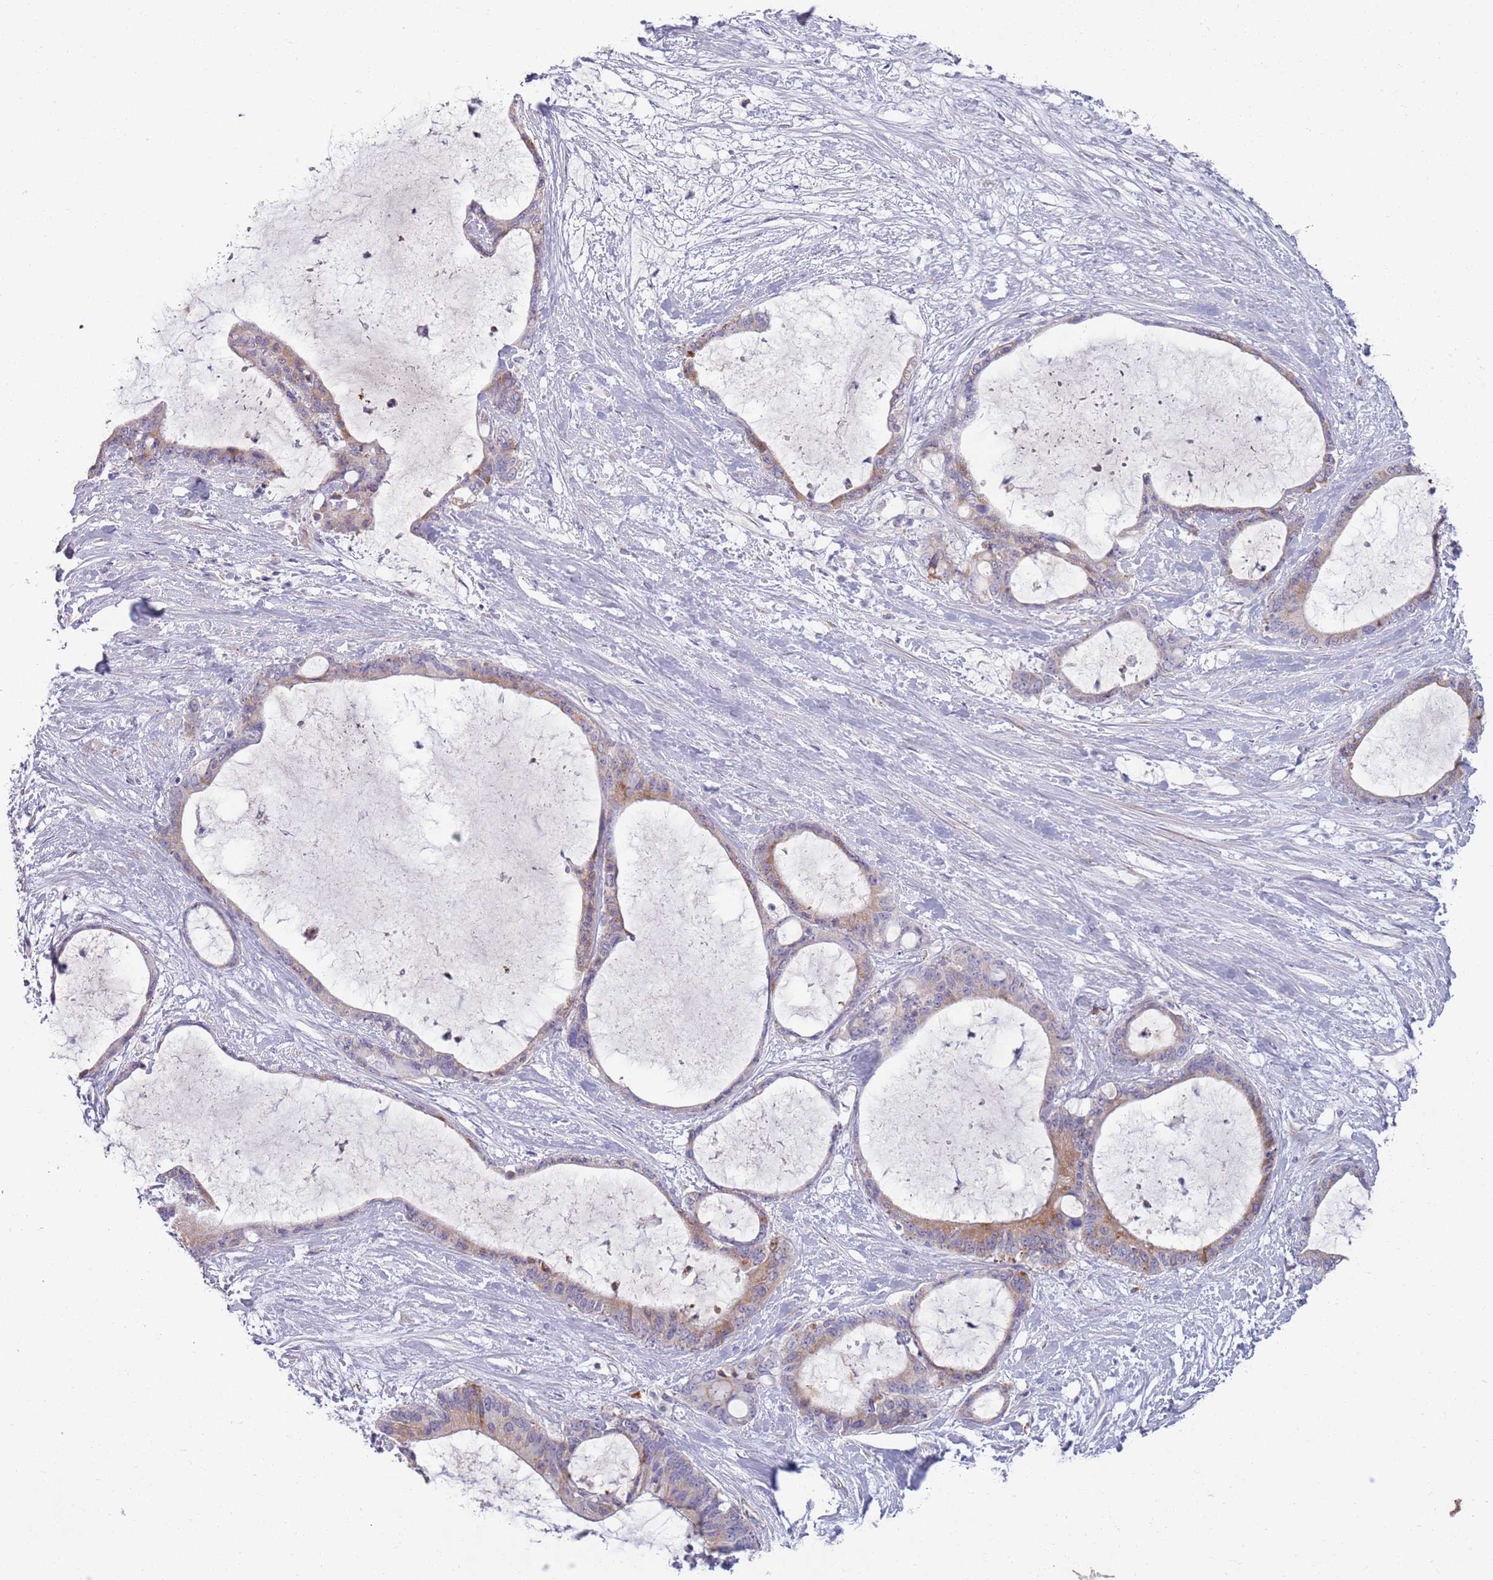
{"staining": {"intensity": "moderate", "quantity": "25%-75%", "location": "cytoplasmic/membranous"}, "tissue": "liver cancer", "cell_type": "Tumor cells", "image_type": "cancer", "snomed": [{"axis": "morphology", "description": "Normal tissue, NOS"}, {"axis": "morphology", "description": "Cholangiocarcinoma"}, {"axis": "topography", "description": "Liver"}, {"axis": "topography", "description": "Peripheral nerve tissue"}], "caption": "Protein analysis of cholangiocarcinoma (liver) tissue exhibits moderate cytoplasmic/membranous staining in about 25%-75% of tumor cells. The staining was performed using DAB (3,3'-diaminobenzidine), with brown indicating positive protein expression. Nuclei are stained blue with hematoxylin.", "gene": "LTB", "patient": {"sex": "female", "age": 73}}